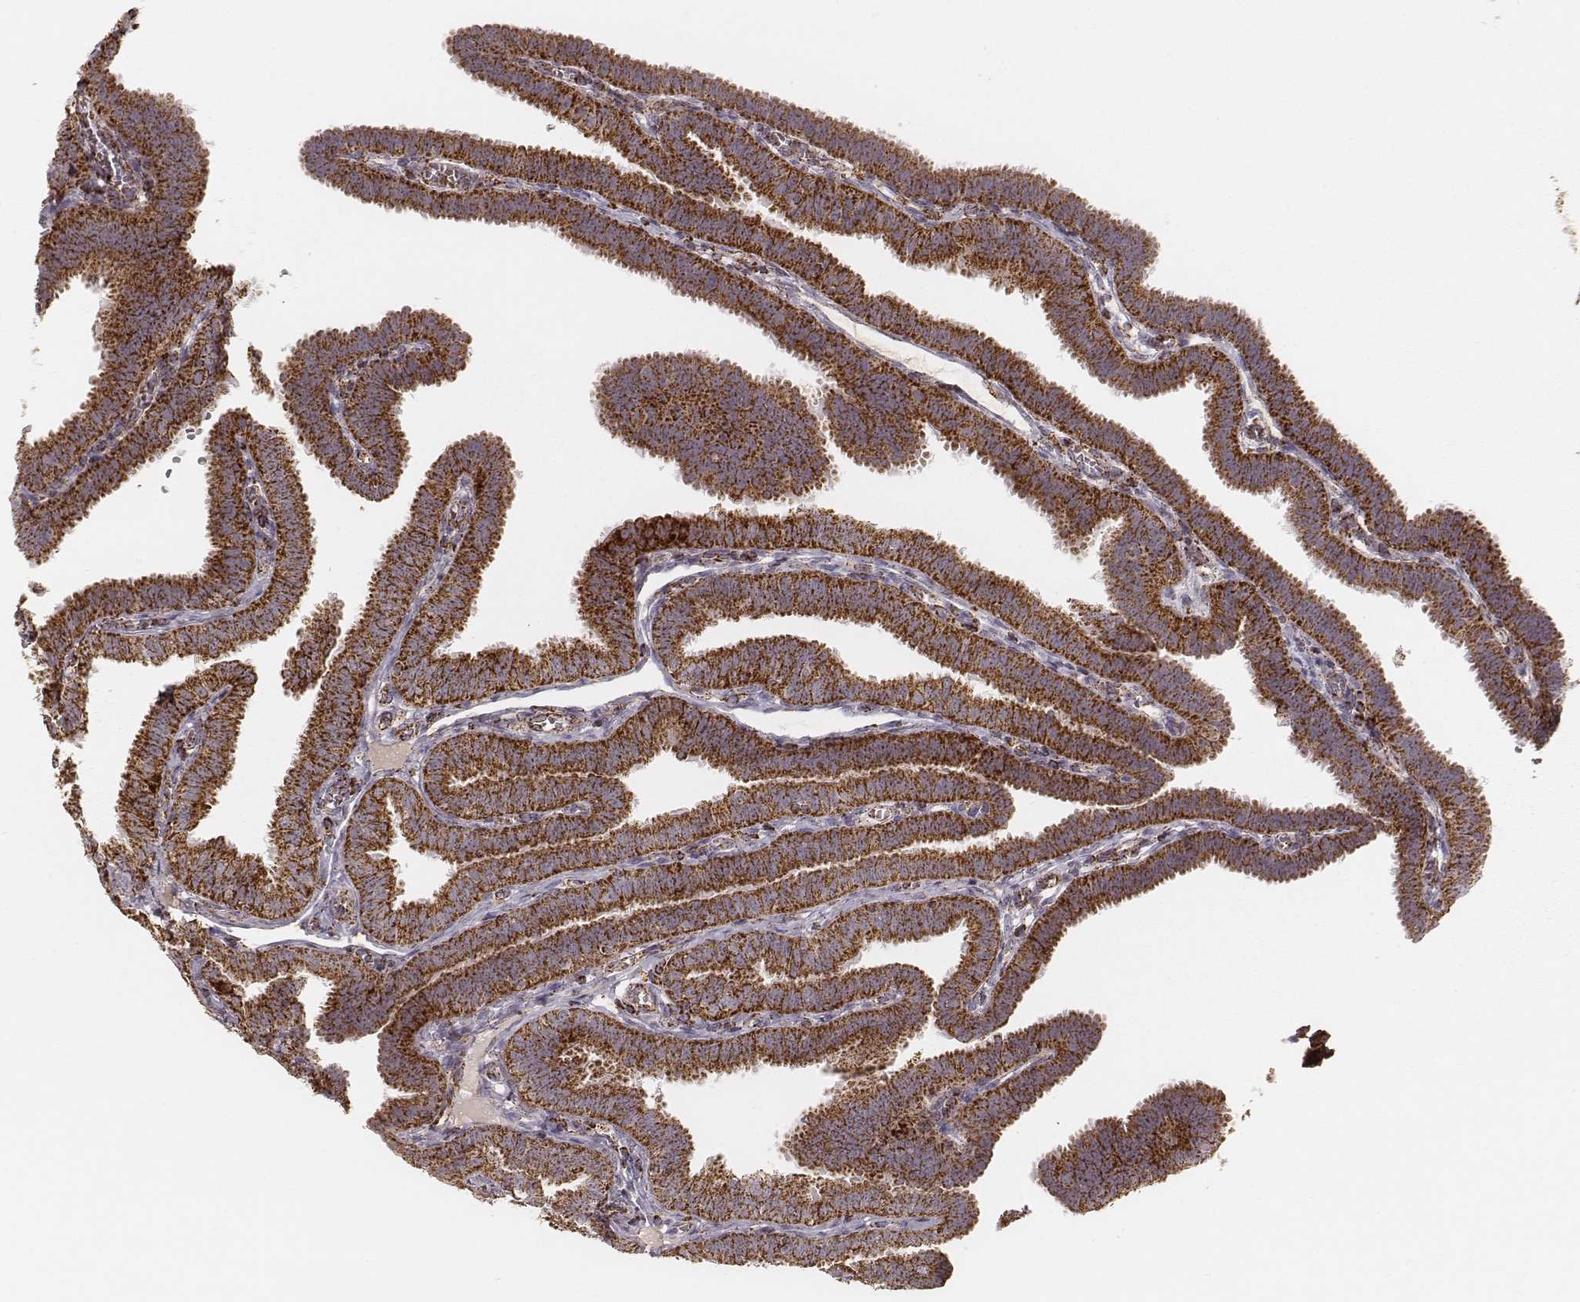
{"staining": {"intensity": "strong", "quantity": ">75%", "location": "cytoplasmic/membranous"}, "tissue": "fallopian tube", "cell_type": "Glandular cells", "image_type": "normal", "snomed": [{"axis": "morphology", "description": "Normal tissue, NOS"}, {"axis": "topography", "description": "Fallopian tube"}], "caption": "Immunohistochemical staining of normal fallopian tube demonstrates high levels of strong cytoplasmic/membranous positivity in about >75% of glandular cells. Using DAB (3,3'-diaminobenzidine) (brown) and hematoxylin (blue) stains, captured at high magnification using brightfield microscopy.", "gene": "CS", "patient": {"sex": "female", "age": 25}}